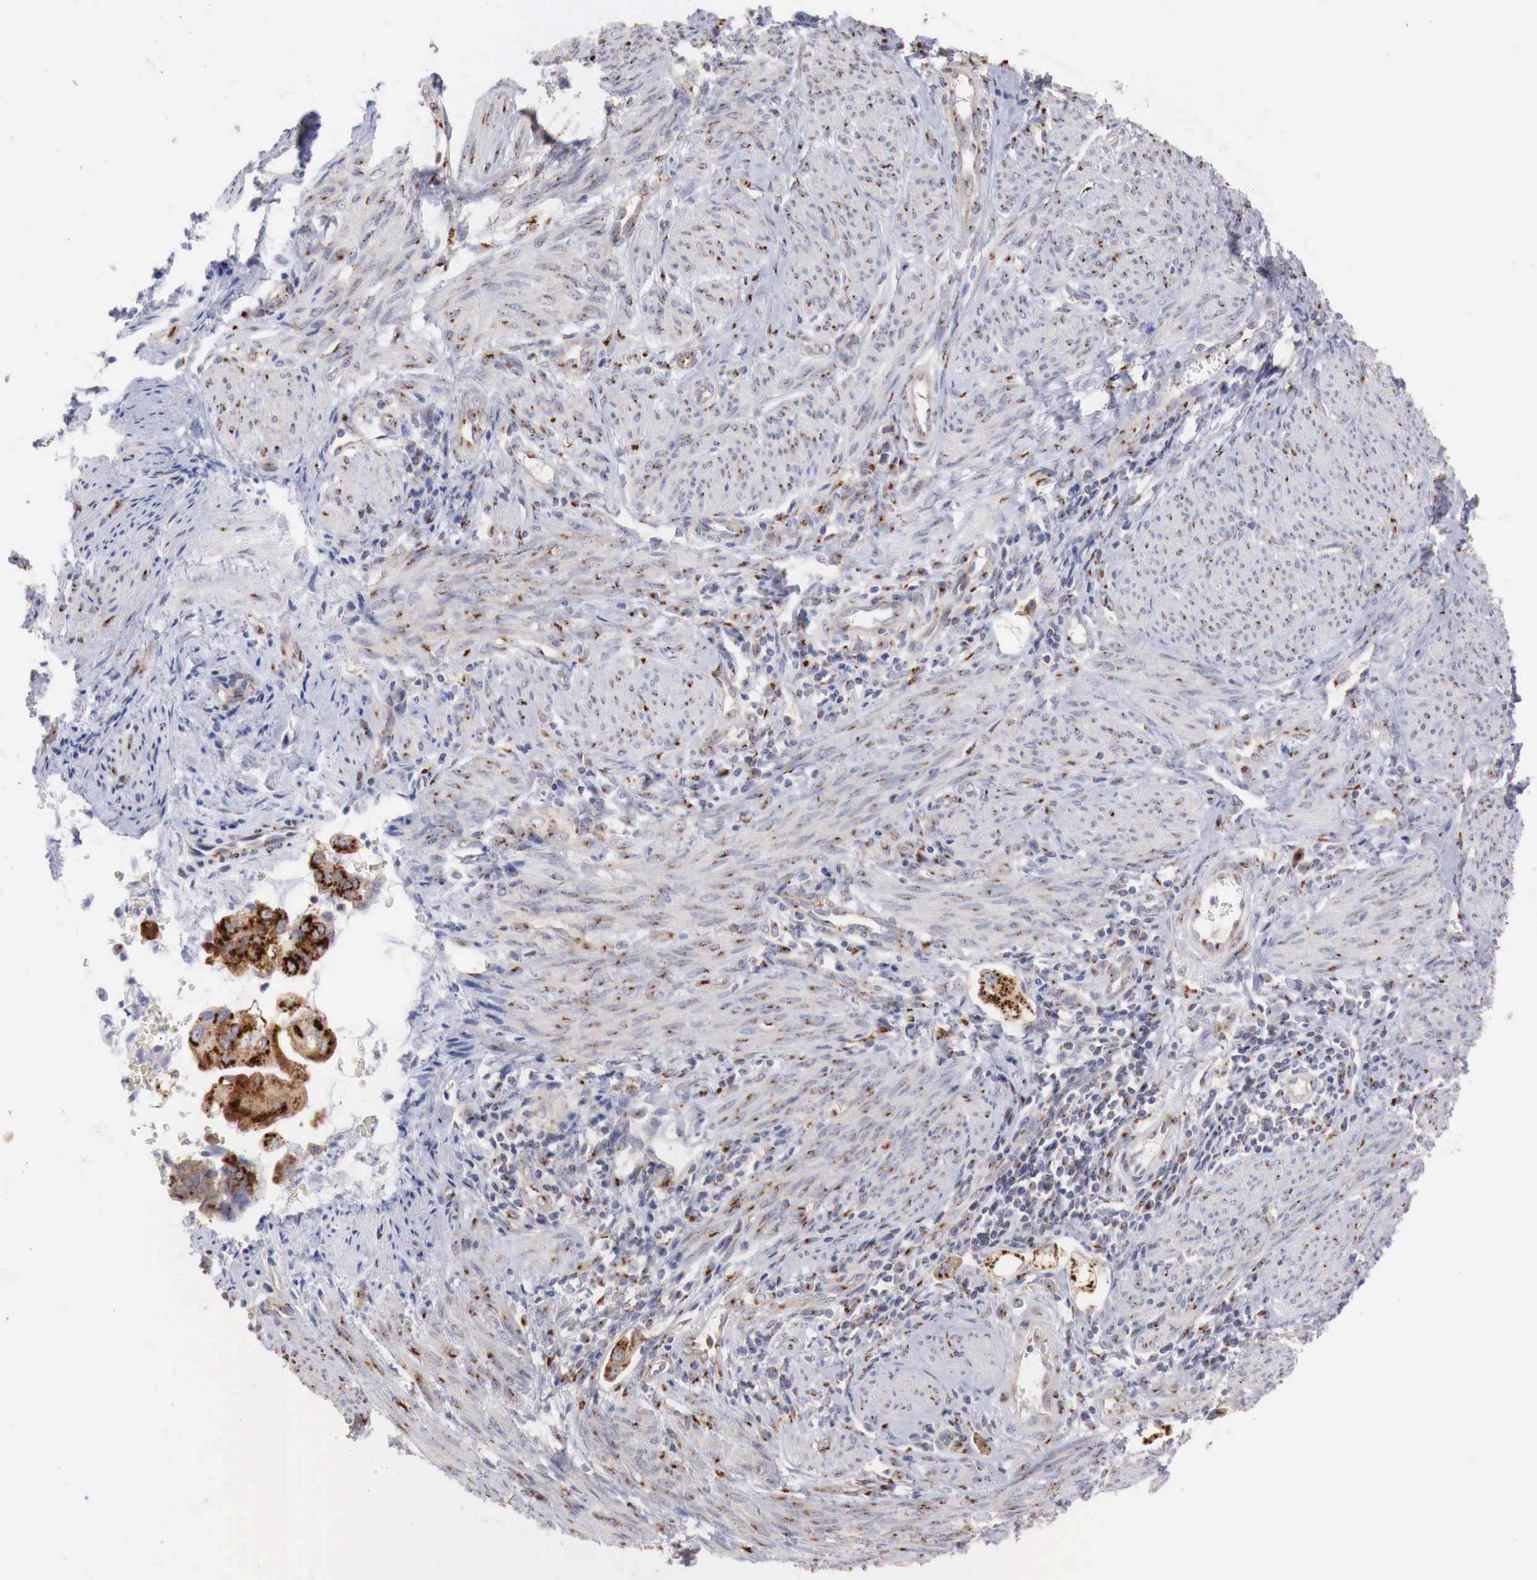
{"staining": {"intensity": "strong", "quantity": "25%-75%", "location": "cytoplasmic/membranous"}, "tissue": "endometrial cancer", "cell_type": "Tumor cells", "image_type": "cancer", "snomed": [{"axis": "morphology", "description": "Adenocarcinoma, NOS"}, {"axis": "topography", "description": "Endometrium"}], "caption": "Protein staining by immunohistochemistry reveals strong cytoplasmic/membranous staining in about 25%-75% of tumor cells in endometrial cancer.", "gene": "SYAP1", "patient": {"sex": "female", "age": 75}}